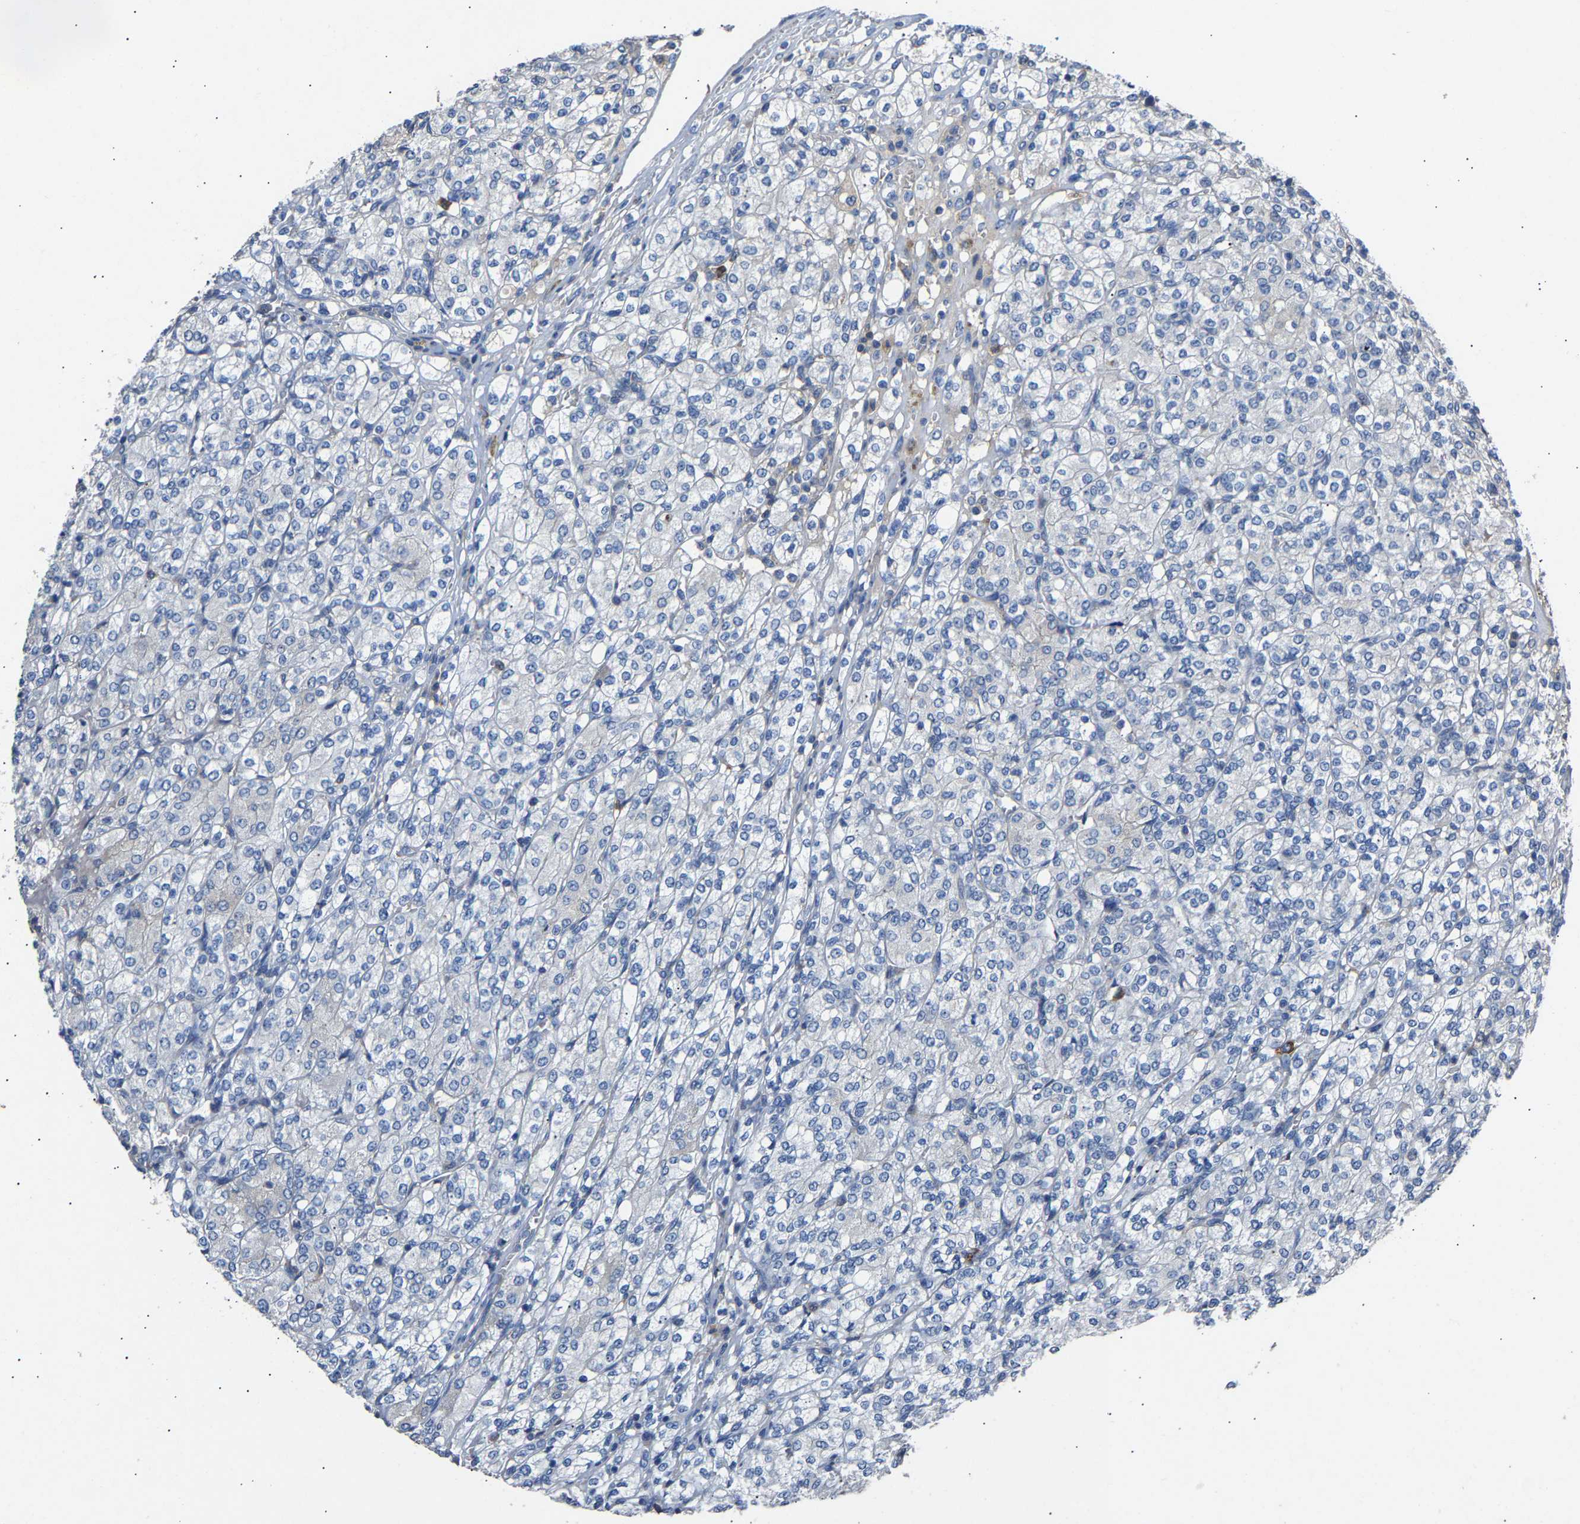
{"staining": {"intensity": "negative", "quantity": "none", "location": "none"}, "tissue": "renal cancer", "cell_type": "Tumor cells", "image_type": "cancer", "snomed": [{"axis": "morphology", "description": "Adenocarcinoma, NOS"}, {"axis": "topography", "description": "Kidney"}], "caption": "The histopathology image exhibits no significant staining in tumor cells of renal cancer (adenocarcinoma).", "gene": "CCDC171", "patient": {"sex": "male", "age": 77}}